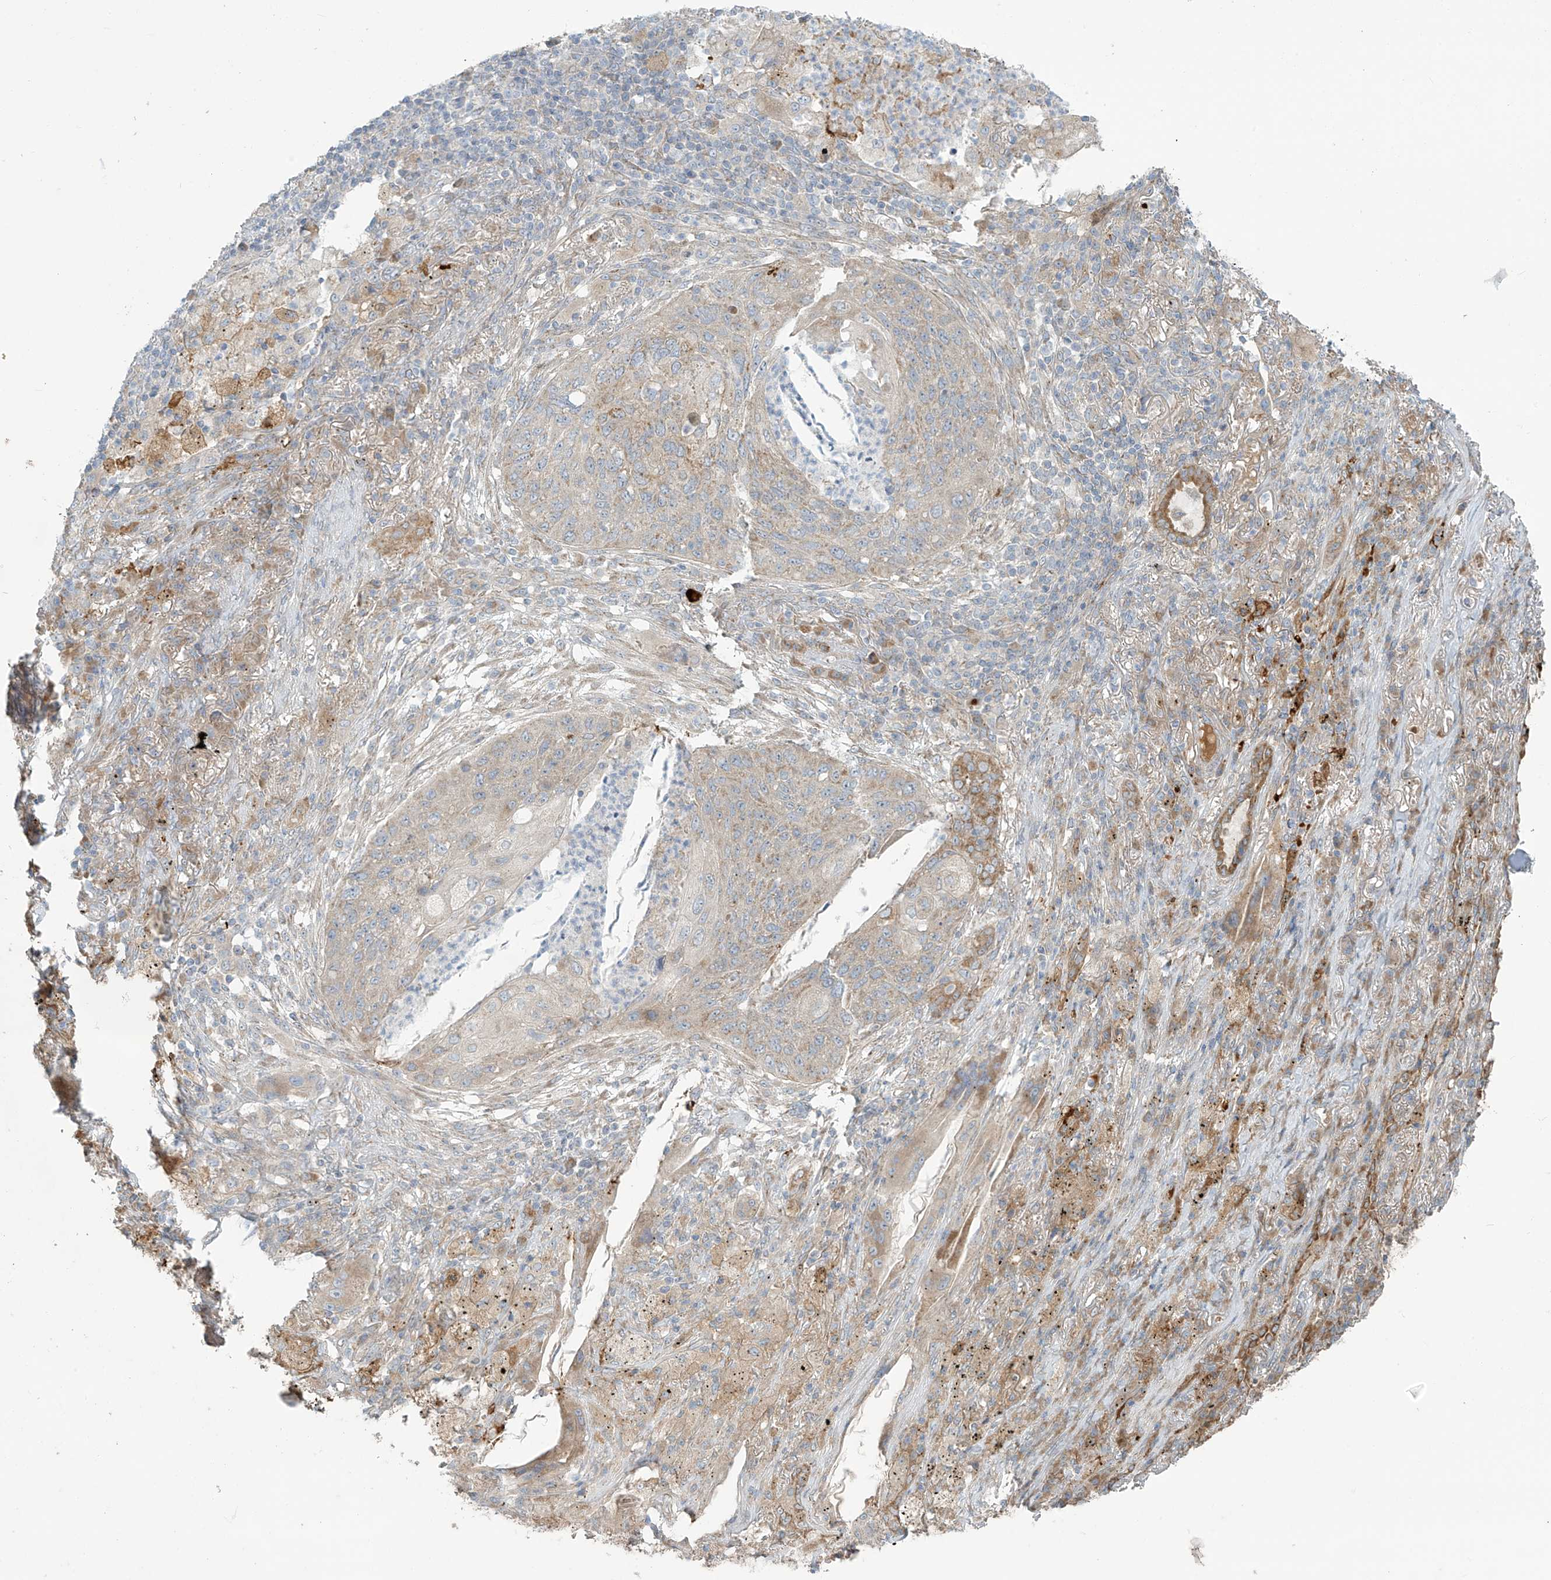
{"staining": {"intensity": "weak", "quantity": "<25%", "location": "cytoplasmic/membranous"}, "tissue": "lung cancer", "cell_type": "Tumor cells", "image_type": "cancer", "snomed": [{"axis": "morphology", "description": "Squamous cell carcinoma, NOS"}, {"axis": "topography", "description": "Lung"}], "caption": "This is a micrograph of immunohistochemistry (IHC) staining of squamous cell carcinoma (lung), which shows no positivity in tumor cells.", "gene": "LZTS3", "patient": {"sex": "female", "age": 63}}